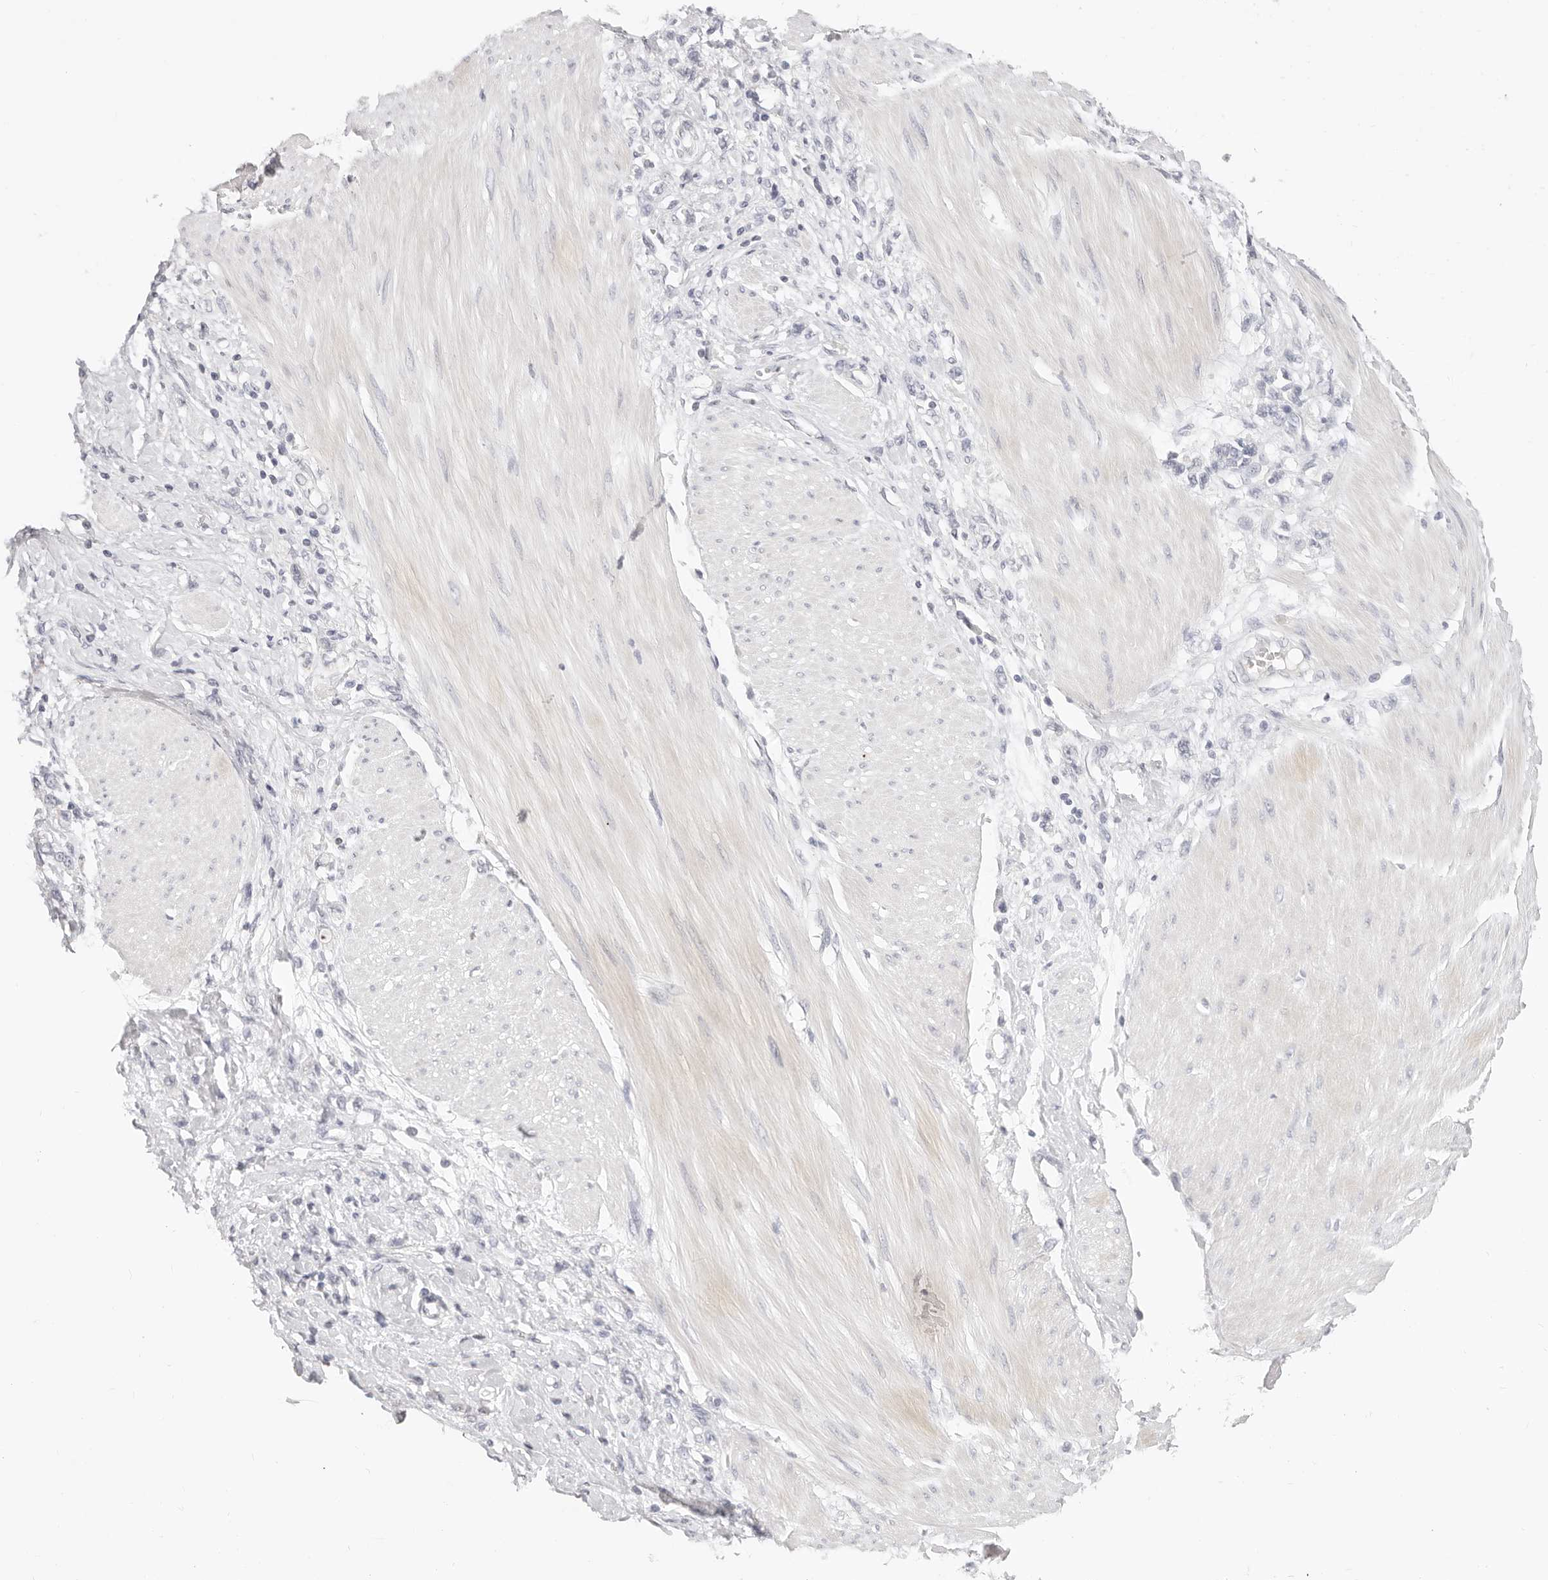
{"staining": {"intensity": "negative", "quantity": "none", "location": "none"}, "tissue": "stomach cancer", "cell_type": "Tumor cells", "image_type": "cancer", "snomed": [{"axis": "morphology", "description": "Adenocarcinoma, NOS"}, {"axis": "topography", "description": "Stomach"}], "caption": "Immunohistochemical staining of stomach cancer displays no significant positivity in tumor cells.", "gene": "ASCL1", "patient": {"sex": "female", "age": 76}}